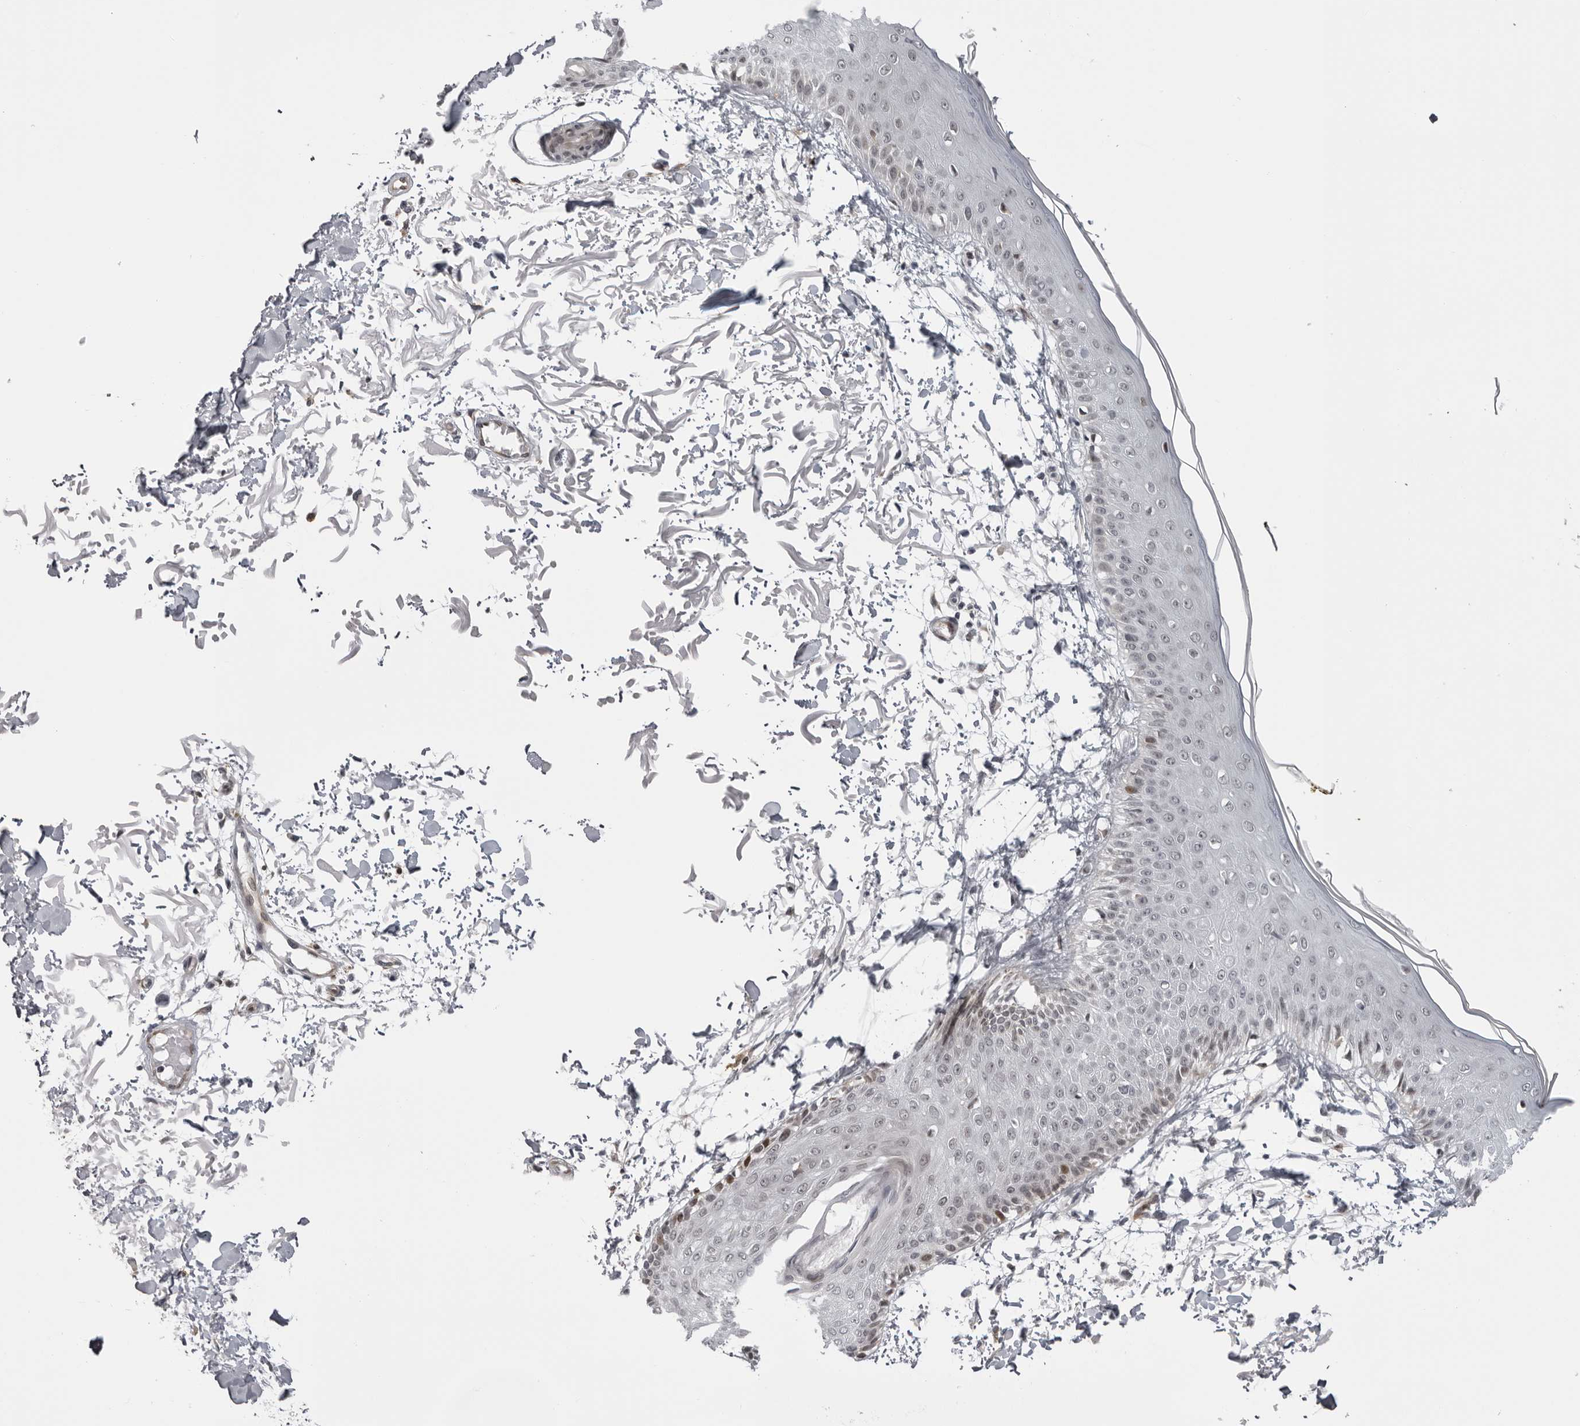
{"staining": {"intensity": "weak", "quantity": ">75%", "location": "cytoplasmic/membranous,nuclear"}, "tissue": "skin", "cell_type": "Fibroblasts", "image_type": "normal", "snomed": [{"axis": "morphology", "description": "Normal tissue, NOS"}, {"axis": "morphology", "description": "Squamous cell carcinoma, NOS"}, {"axis": "topography", "description": "Skin"}, {"axis": "topography", "description": "Peripheral nerve tissue"}], "caption": "Fibroblasts exhibit low levels of weak cytoplasmic/membranous,nuclear staining in about >75% of cells in unremarkable human skin. The staining was performed using DAB (3,3'-diaminobenzidine) to visualize the protein expression in brown, while the nuclei were stained in blue with hematoxylin (Magnification: 20x).", "gene": "GCSAML", "patient": {"sex": "male", "age": 83}}